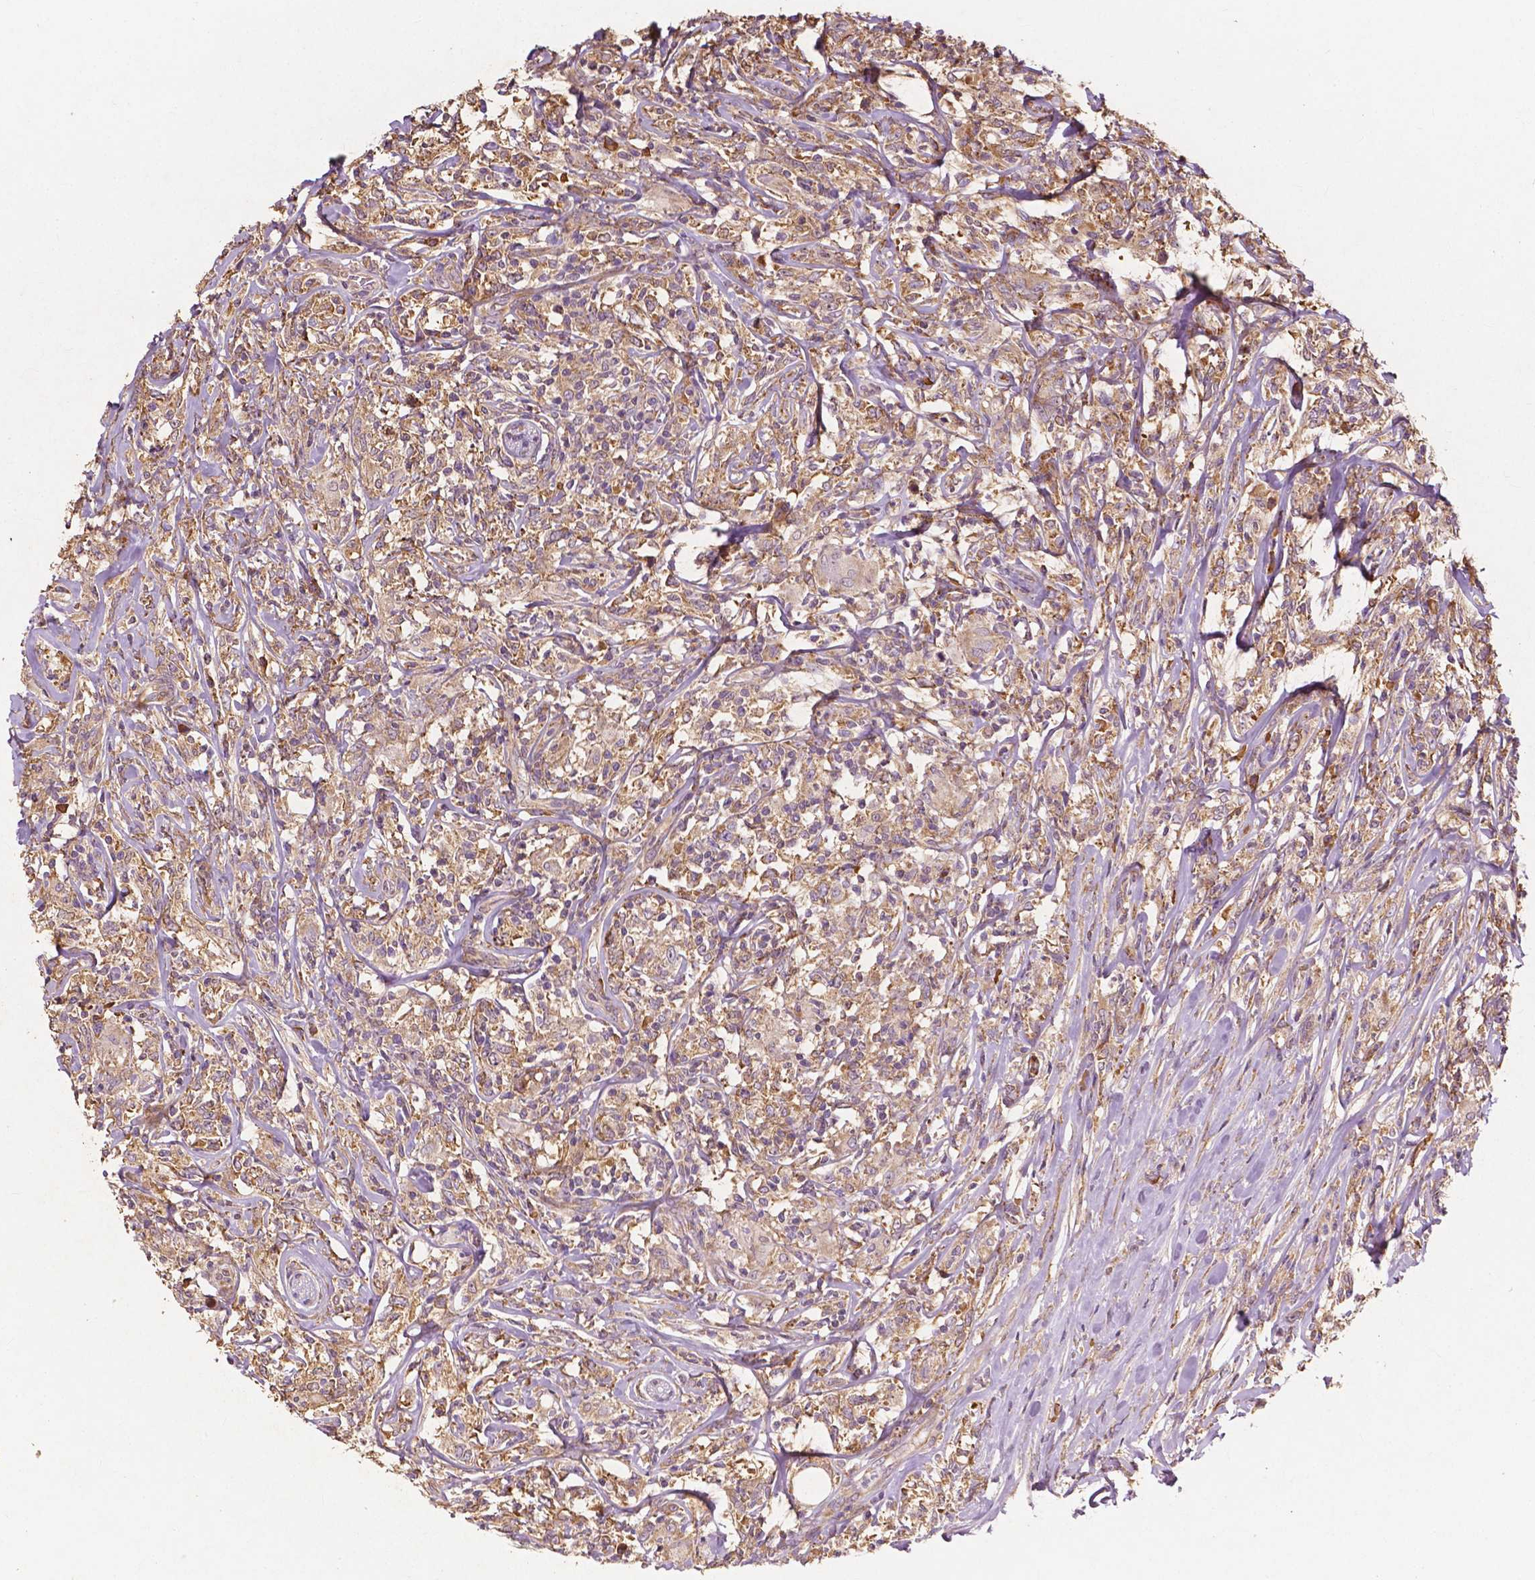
{"staining": {"intensity": "weak", "quantity": "25%-75%", "location": "cytoplasmic/membranous"}, "tissue": "lymphoma", "cell_type": "Tumor cells", "image_type": "cancer", "snomed": [{"axis": "morphology", "description": "Malignant lymphoma, non-Hodgkin's type, High grade"}, {"axis": "topography", "description": "Lymph node"}], "caption": "Weak cytoplasmic/membranous positivity is appreciated in approximately 25%-75% of tumor cells in high-grade malignant lymphoma, non-Hodgkin's type.", "gene": "G3BP1", "patient": {"sex": "female", "age": 84}}